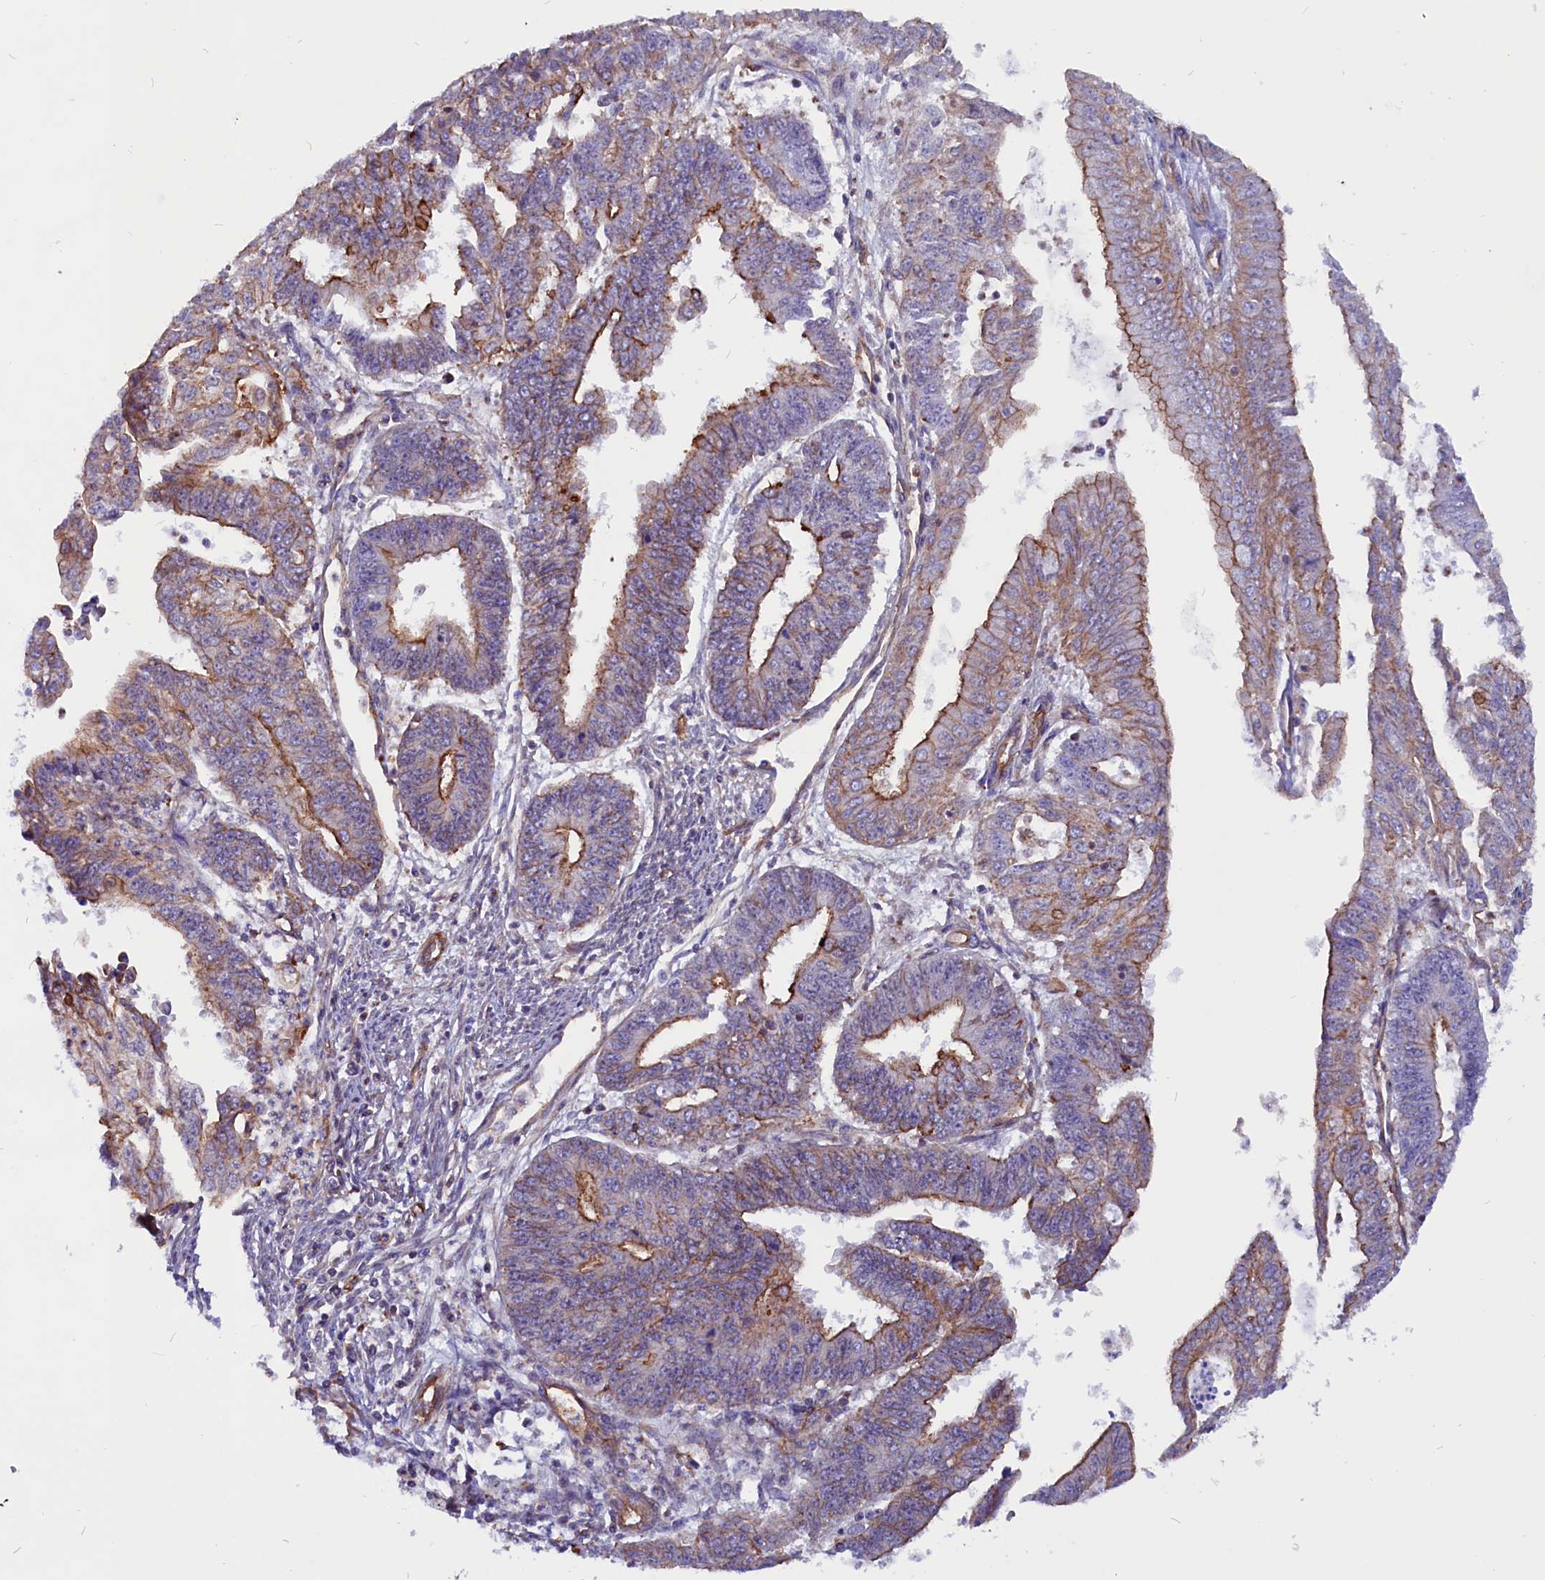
{"staining": {"intensity": "moderate", "quantity": "25%-75%", "location": "cytoplasmic/membranous"}, "tissue": "endometrial cancer", "cell_type": "Tumor cells", "image_type": "cancer", "snomed": [{"axis": "morphology", "description": "Adenocarcinoma, NOS"}, {"axis": "topography", "description": "Endometrium"}], "caption": "Protein expression analysis of human endometrial cancer (adenocarcinoma) reveals moderate cytoplasmic/membranous expression in about 25%-75% of tumor cells. (IHC, brightfield microscopy, high magnification).", "gene": "ZNF749", "patient": {"sex": "female", "age": 73}}